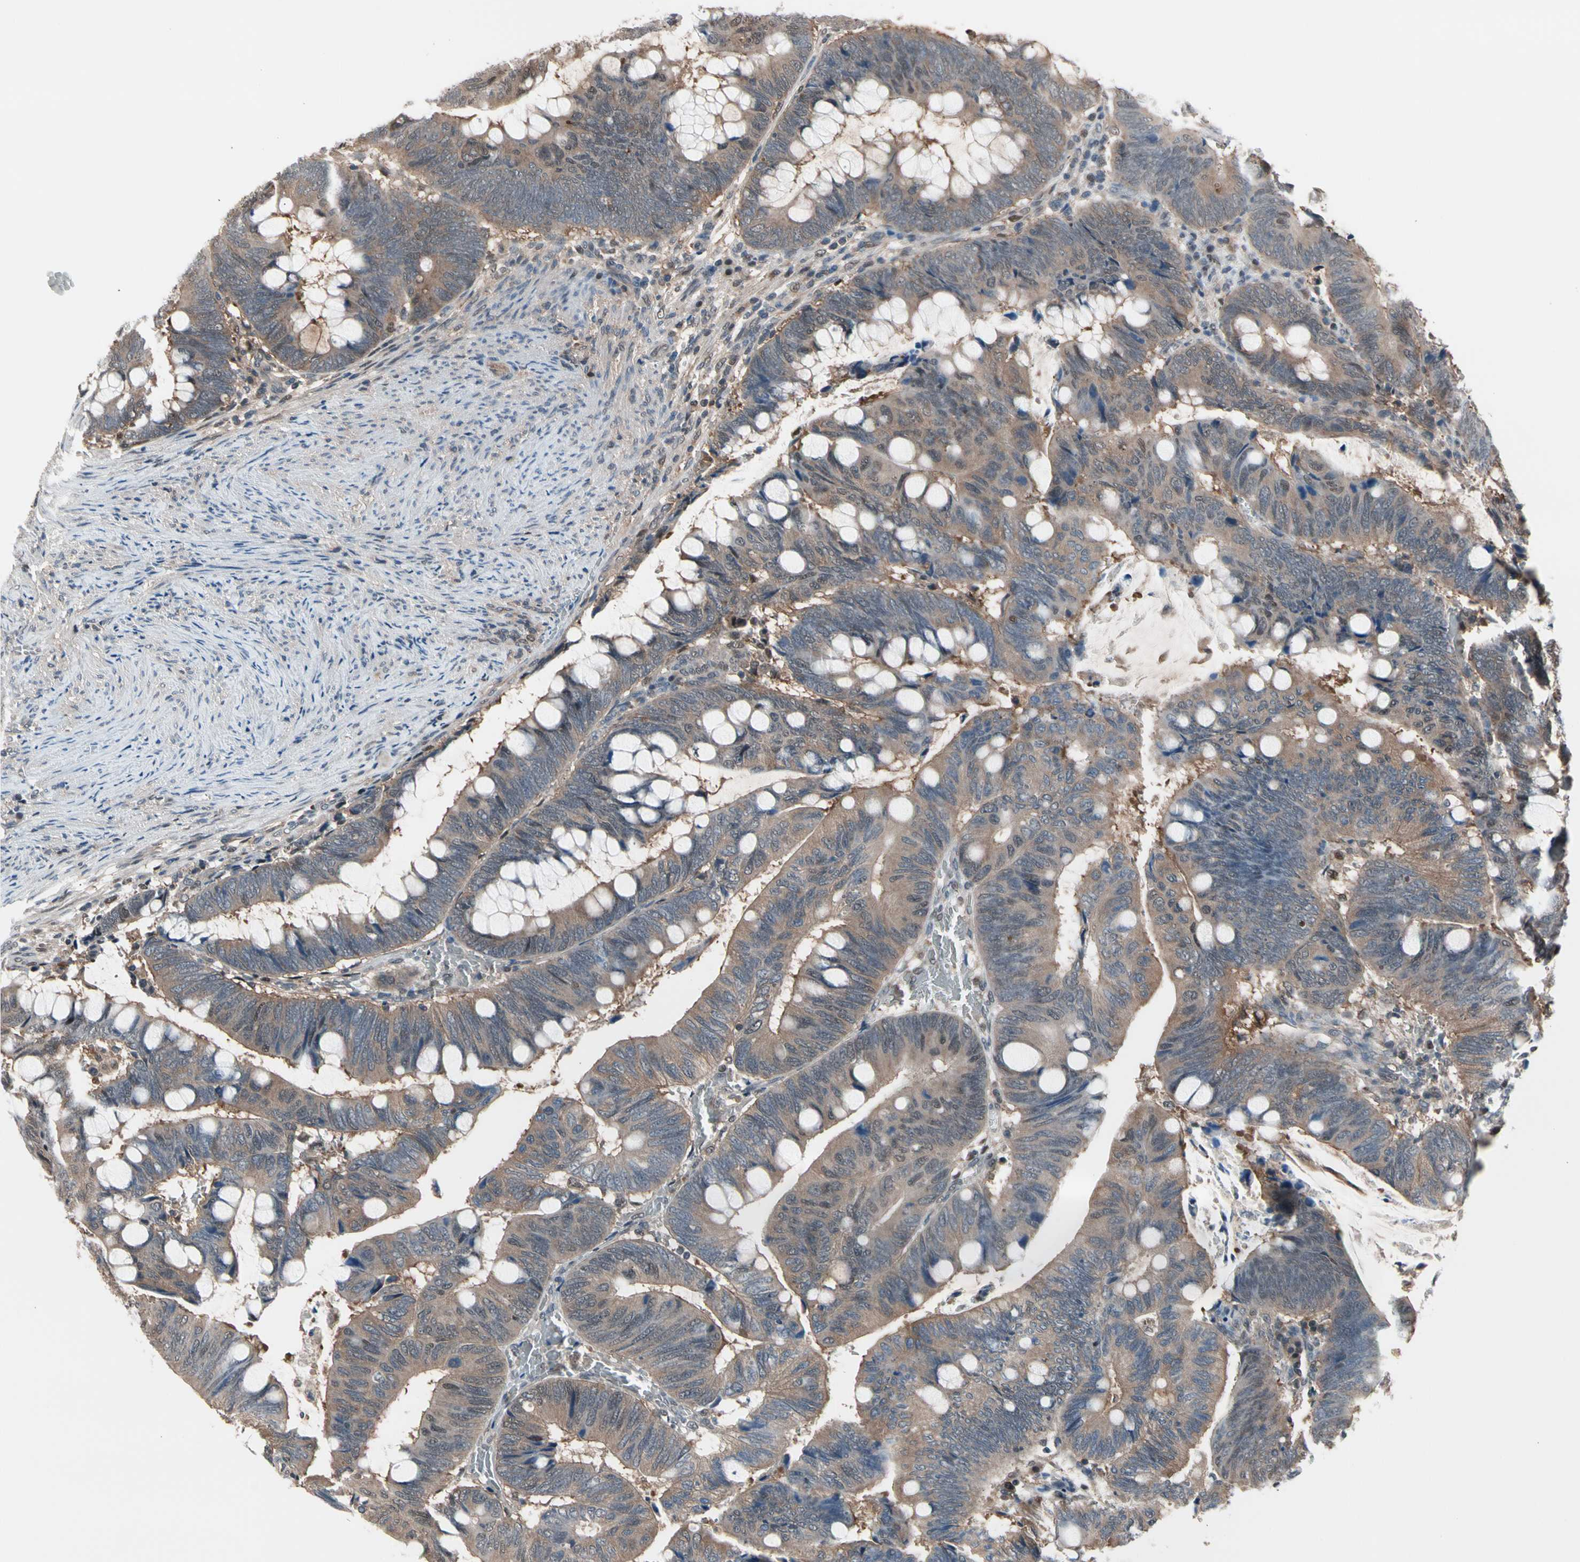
{"staining": {"intensity": "moderate", "quantity": ">75%", "location": "cytoplasmic/membranous"}, "tissue": "colorectal cancer", "cell_type": "Tumor cells", "image_type": "cancer", "snomed": [{"axis": "morphology", "description": "Normal tissue, NOS"}, {"axis": "morphology", "description": "Adenocarcinoma, NOS"}, {"axis": "topography", "description": "Rectum"}, {"axis": "topography", "description": "Peripheral nerve tissue"}], "caption": "Colorectal cancer was stained to show a protein in brown. There is medium levels of moderate cytoplasmic/membranous positivity in approximately >75% of tumor cells.", "gene": "PSMA2", "patient": {"sex": "male", "age": 92}}